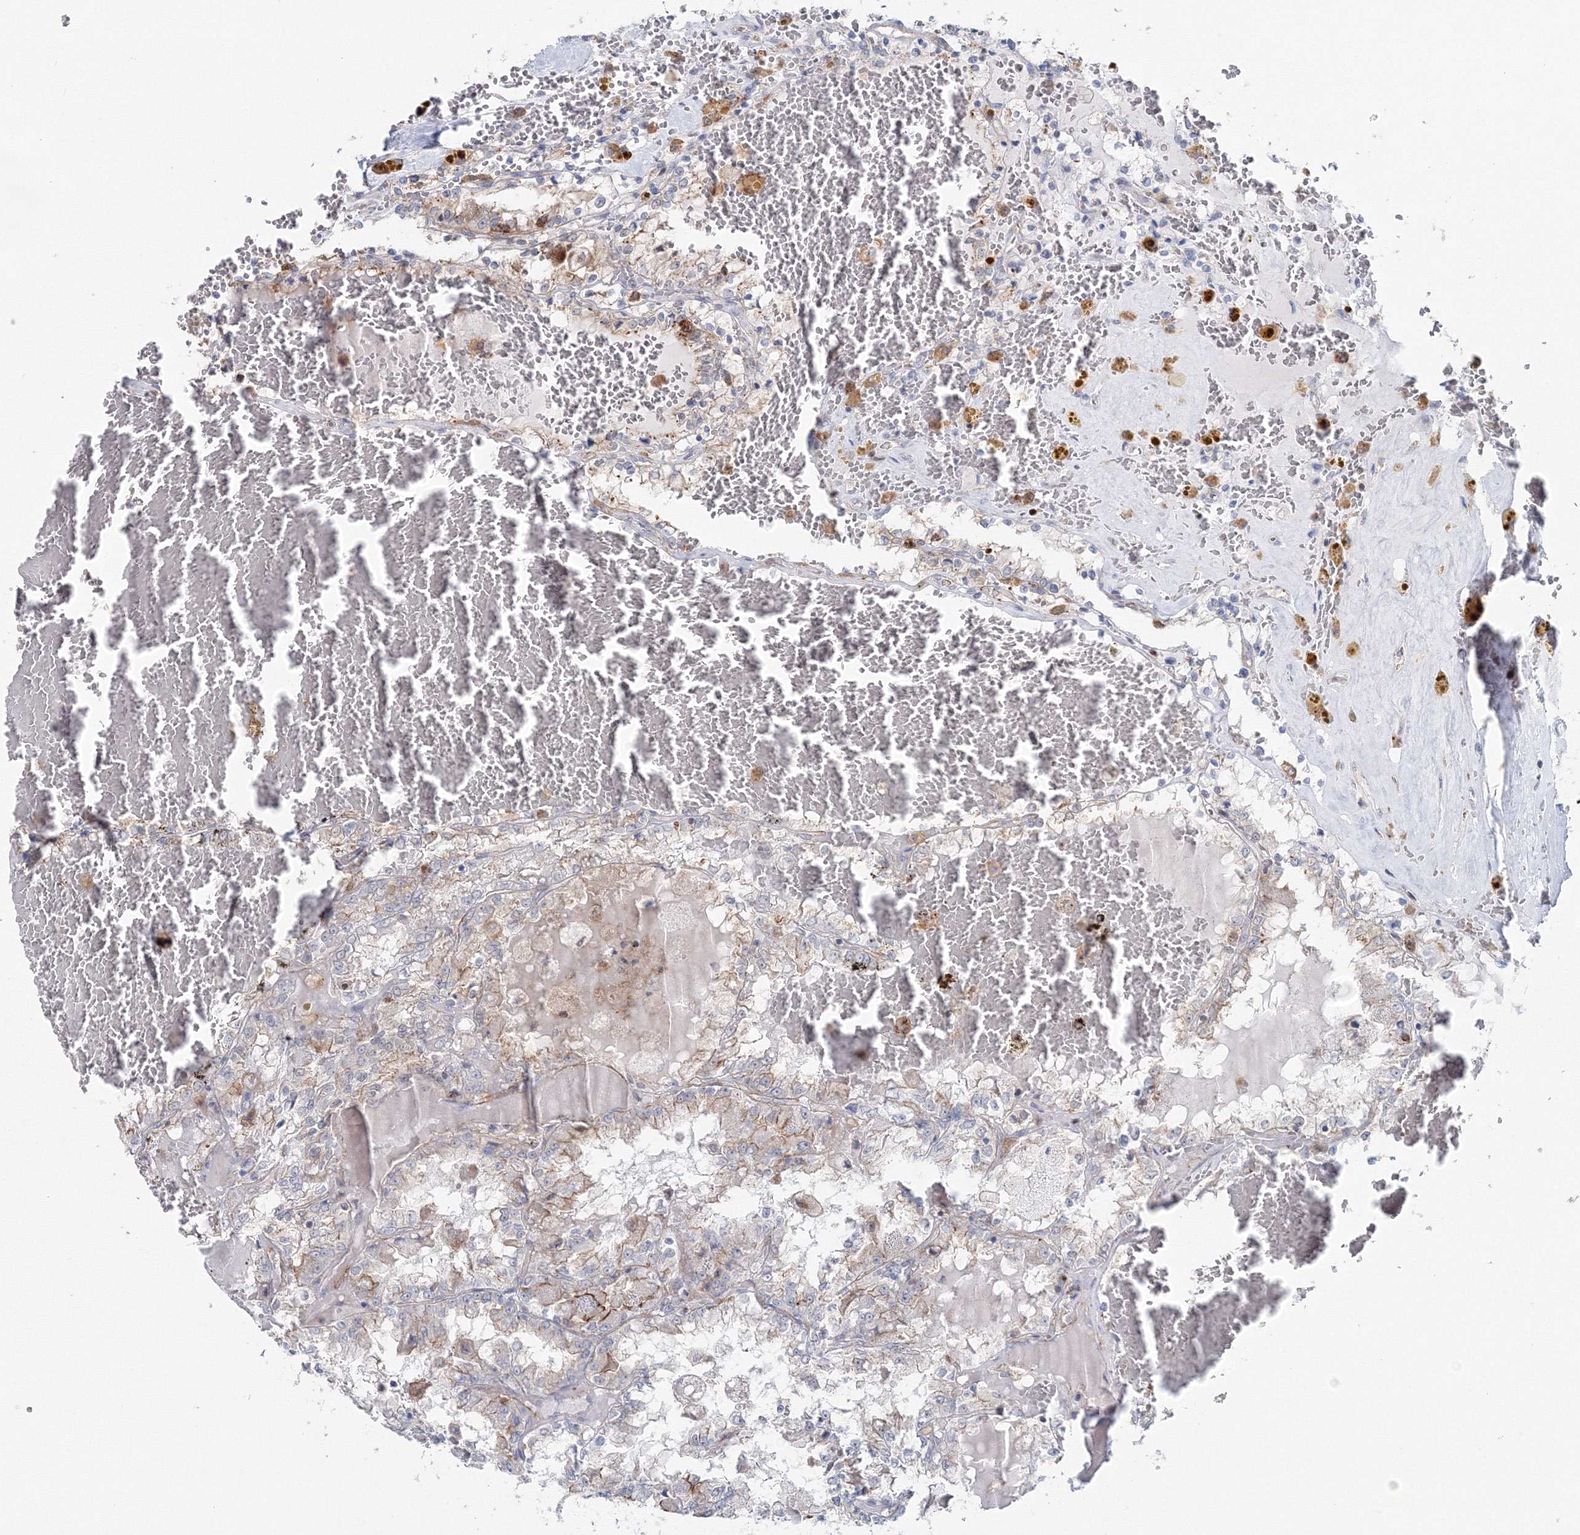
{"staining": {"intensity": "negative", "quantity": "none", "location": "none"}, "tissue": "renal cancer", "cell_type": "Tumor cells", "image_type": "cancer", "snomed": [{"axis": "morphology", "description": "Adenocarcinoma, NOS"}, {"axis": "topography", "description": "Kidney"}], "caption": "IHC histopathology image of neoplastic tissue: adenocarcinoma (renal) stained with DAB demonstrates no significant protein positivity in tumor cells. (Stains: DAB IHC with hematoxylin counter stain, Microscopy: brightfield microscopy at high magnification).", "gene": "GGA2", "patient": {"sex": "female", "age": 56}}